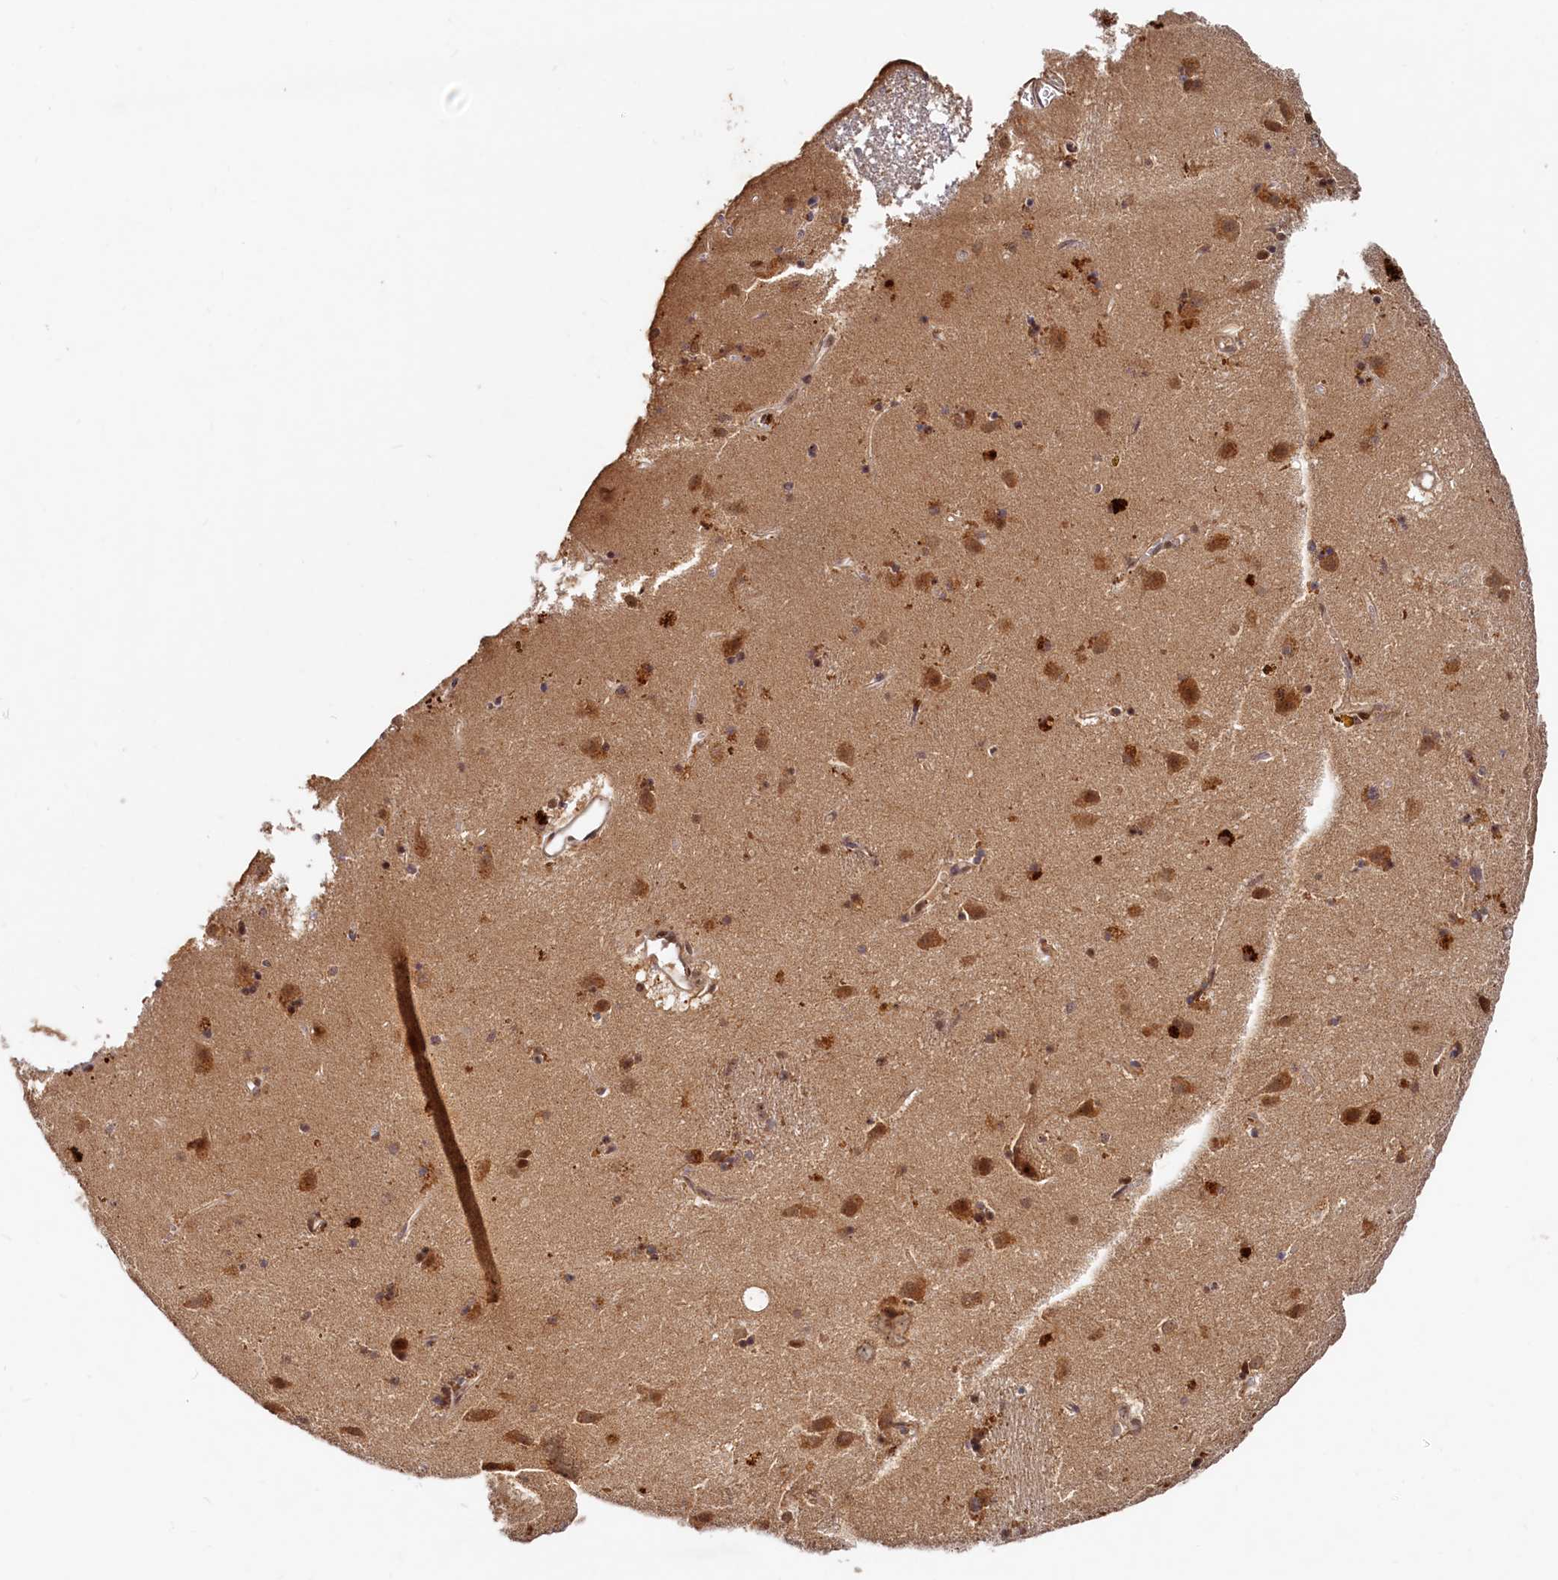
{"staining": {"intensity": "moderate", "quantity": "<25%", "location": "nuclear"}, "tissue": "caudate", "cell_type": "Glial cells", "image_type": "normal", "snomed": [{"axis": "morphology", "description": "Normal tissue, NOS"}, {"axis": "topography", "description": "Lateral ventricle wall"}], "caption": "The immunohistochemical stain labels moderate nuclear positivity in glial cells of unremarkable caudate. The staining was performed using DAB to visualize the protein expression in brown, while the nuclei were stained in blue with hematoxylin (Magnification: 20x).", "gene": "TRAPPC4", "patient": {"sex": "male", "age": 70}}